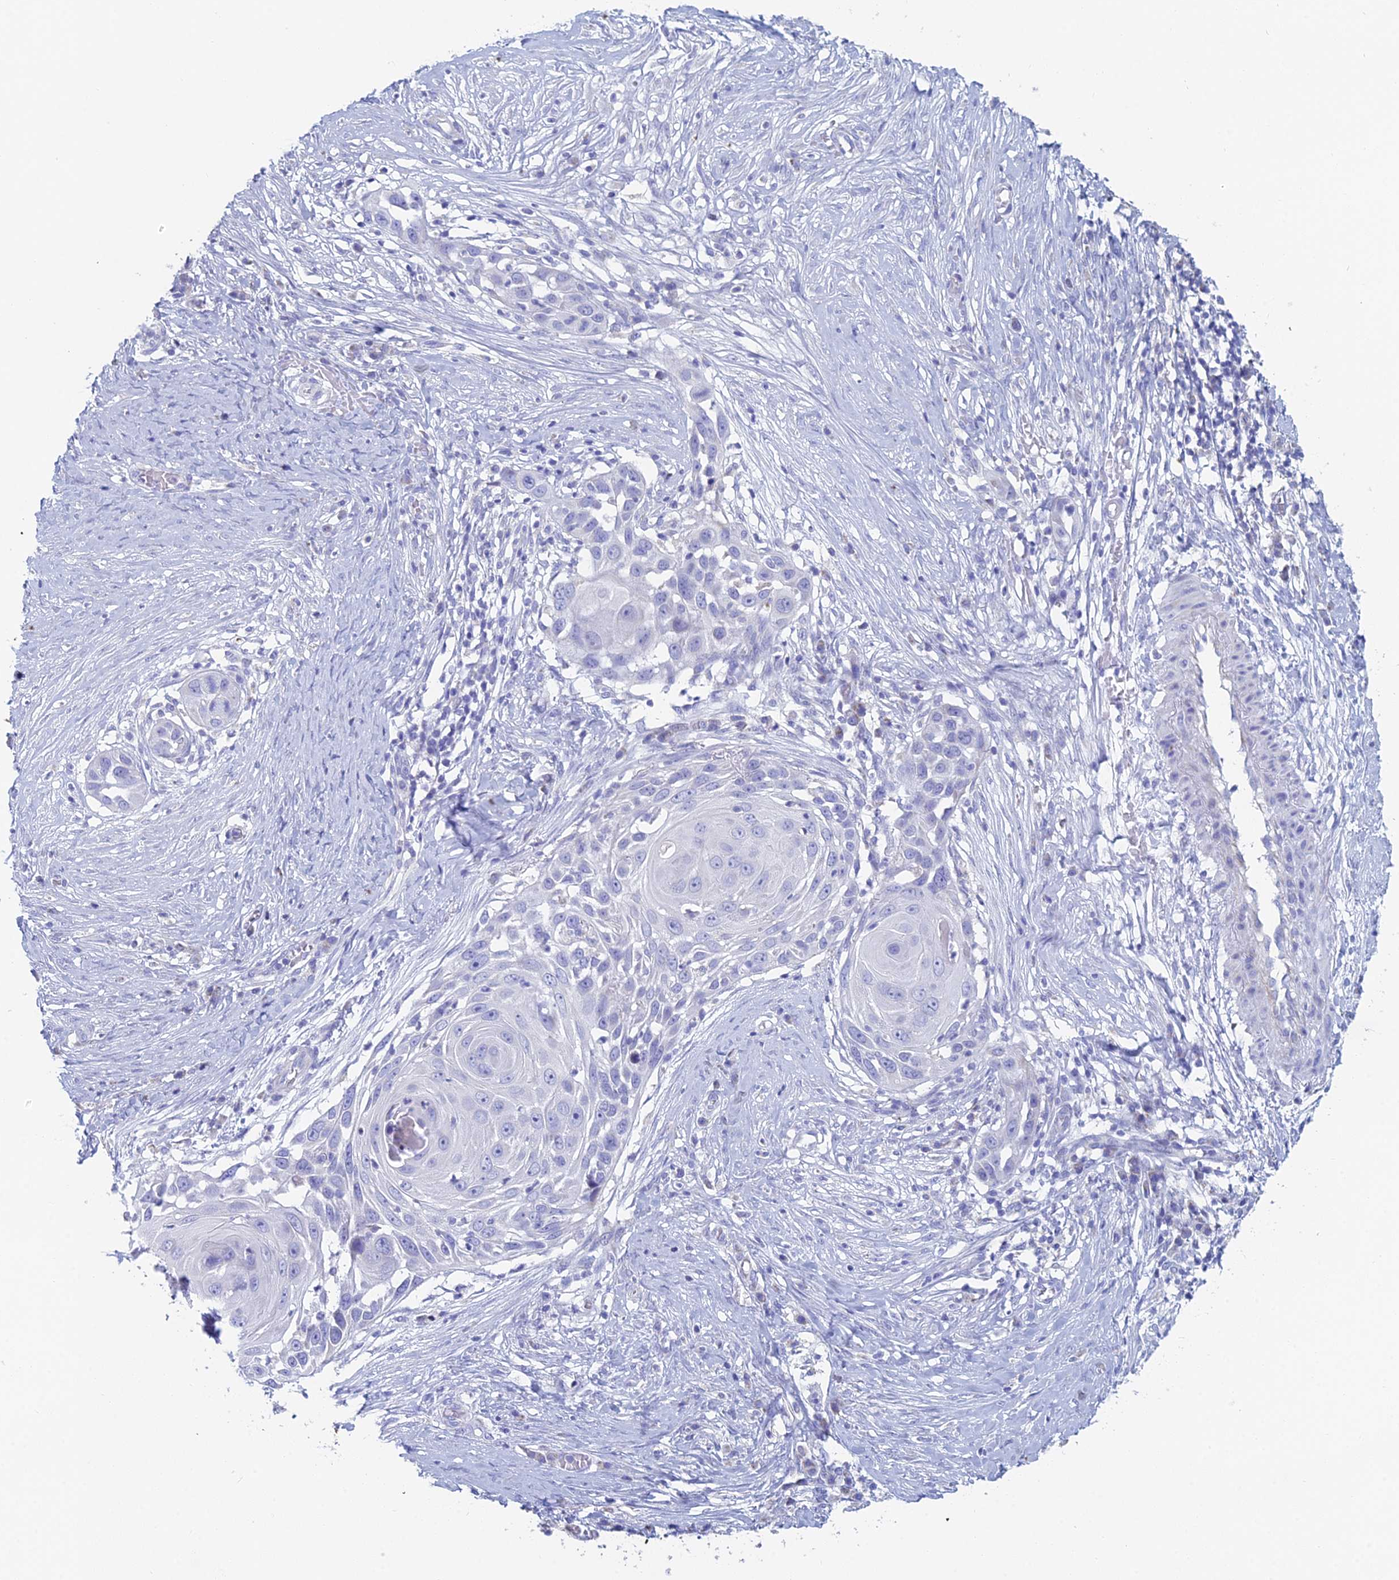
{"staining": {"intensity": "negative", "quantity": "none", "location": "none"}, "tissue": "skin cancer", "cell_type": "Tumor cells", "image_type": "cancer", "snomed": [{"axis": "morphology", "description": "Squamous cell carcinoma, NOS"}, {"axis": "topography", "description": "Skin"}], "caption": "Immunohistochemical staining of skin squamous cell carcinoma exhibits no significant staining in tumor cells.", "gene": "ACSM1", "patient": {"sex": "female", "age": 44}}